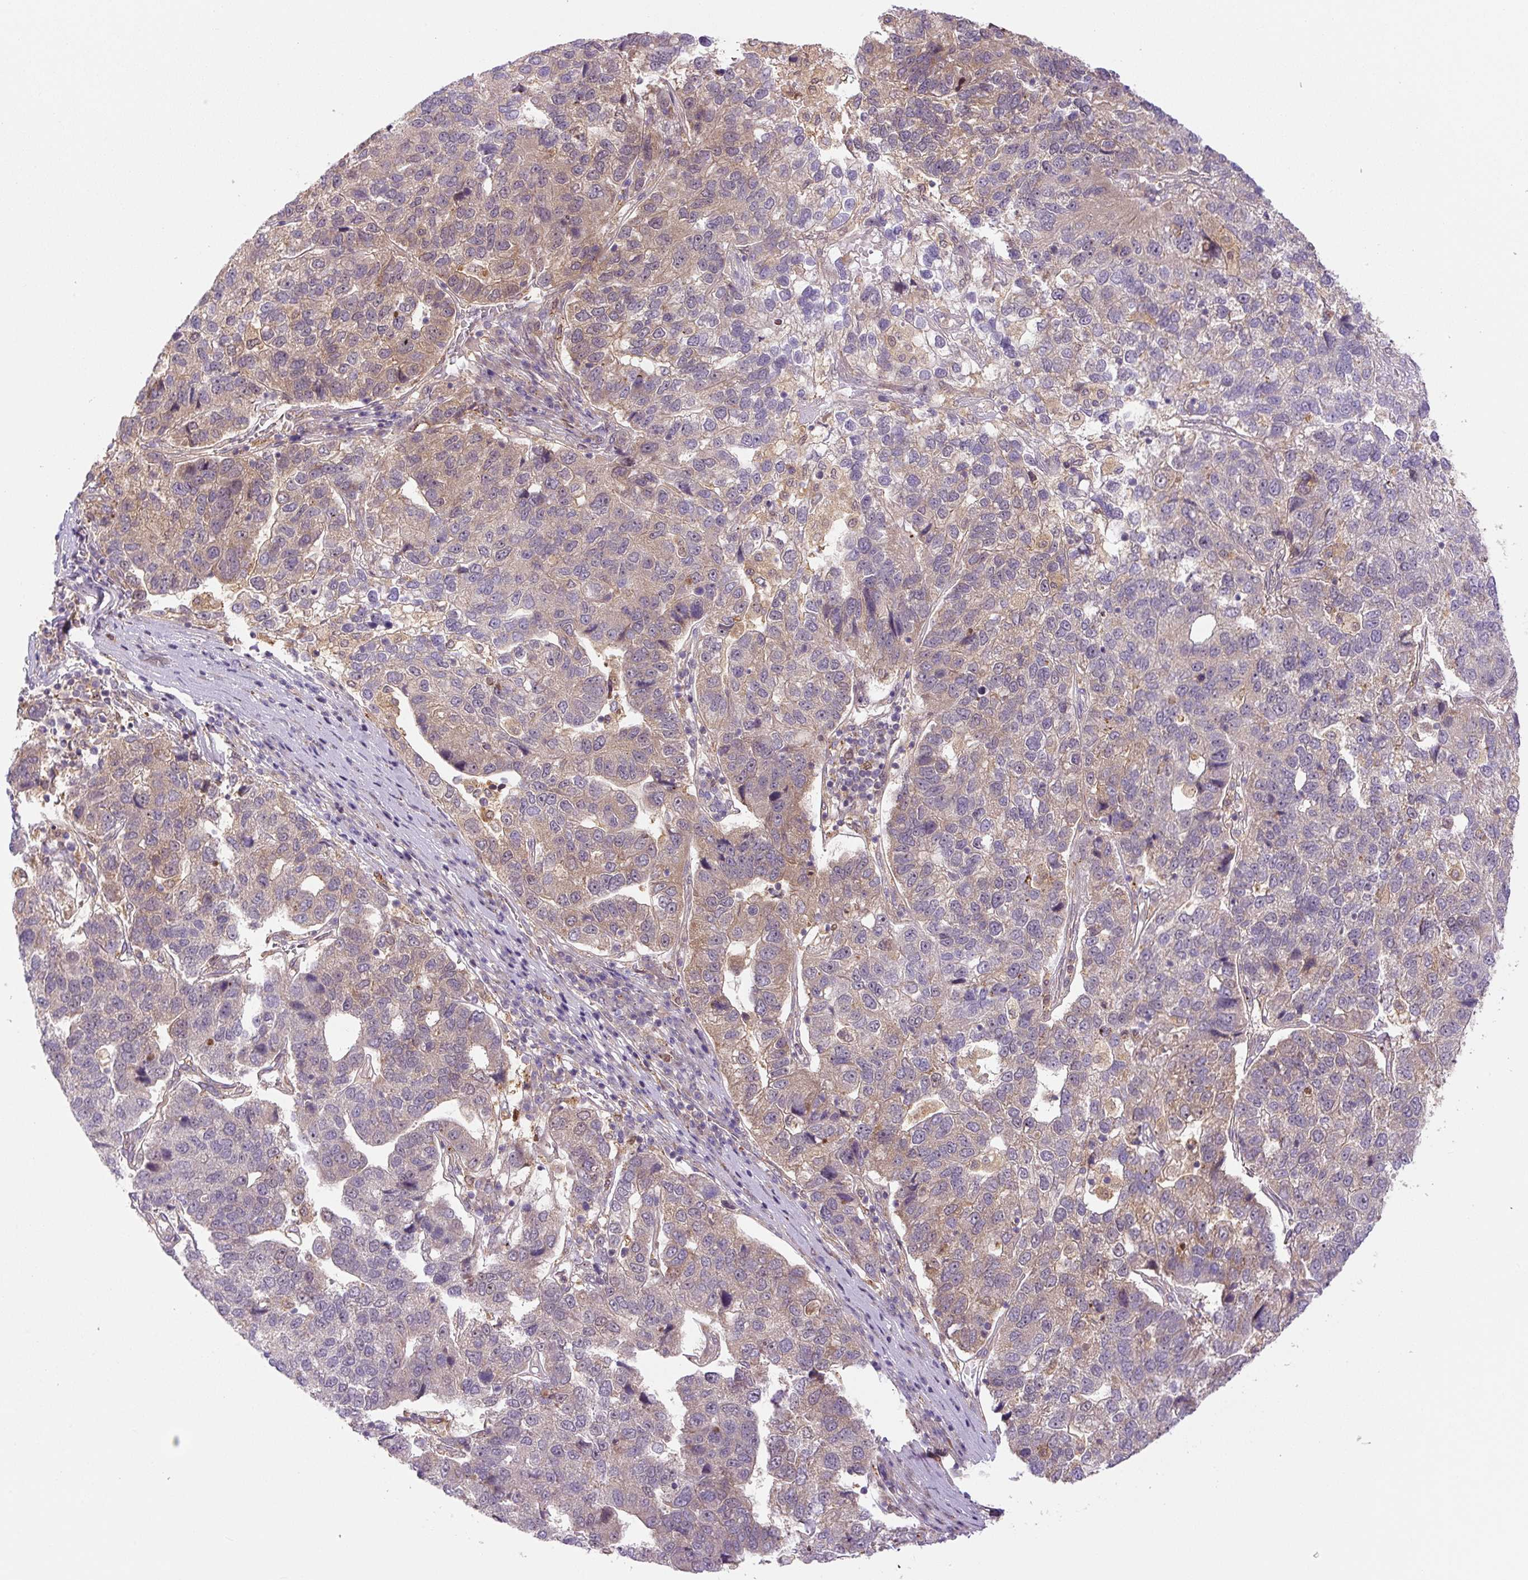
{"staining": {"intensity": "moderate", "quantity": "<25%", "location": "cytoplasmic/membranous"}, "tissue": "pancreatic cancer", "cell_type": "Tumor cells", "image_type": "cancer", "snomed": [{"axis": "morphology", "description": "Adenocarcinoma, NOS"}, {"axis": "topography", "description": "Pancreas"}], "caption": "Immunohistochemical staining of pancreatic cancer (adenocarcinoma) reveals low levels of moderate cytoplasmic/membranous staining in about <25% of tumor cells.", "gene": "ZSWIM7", "patient": {"sex": "female", "age": 61}}